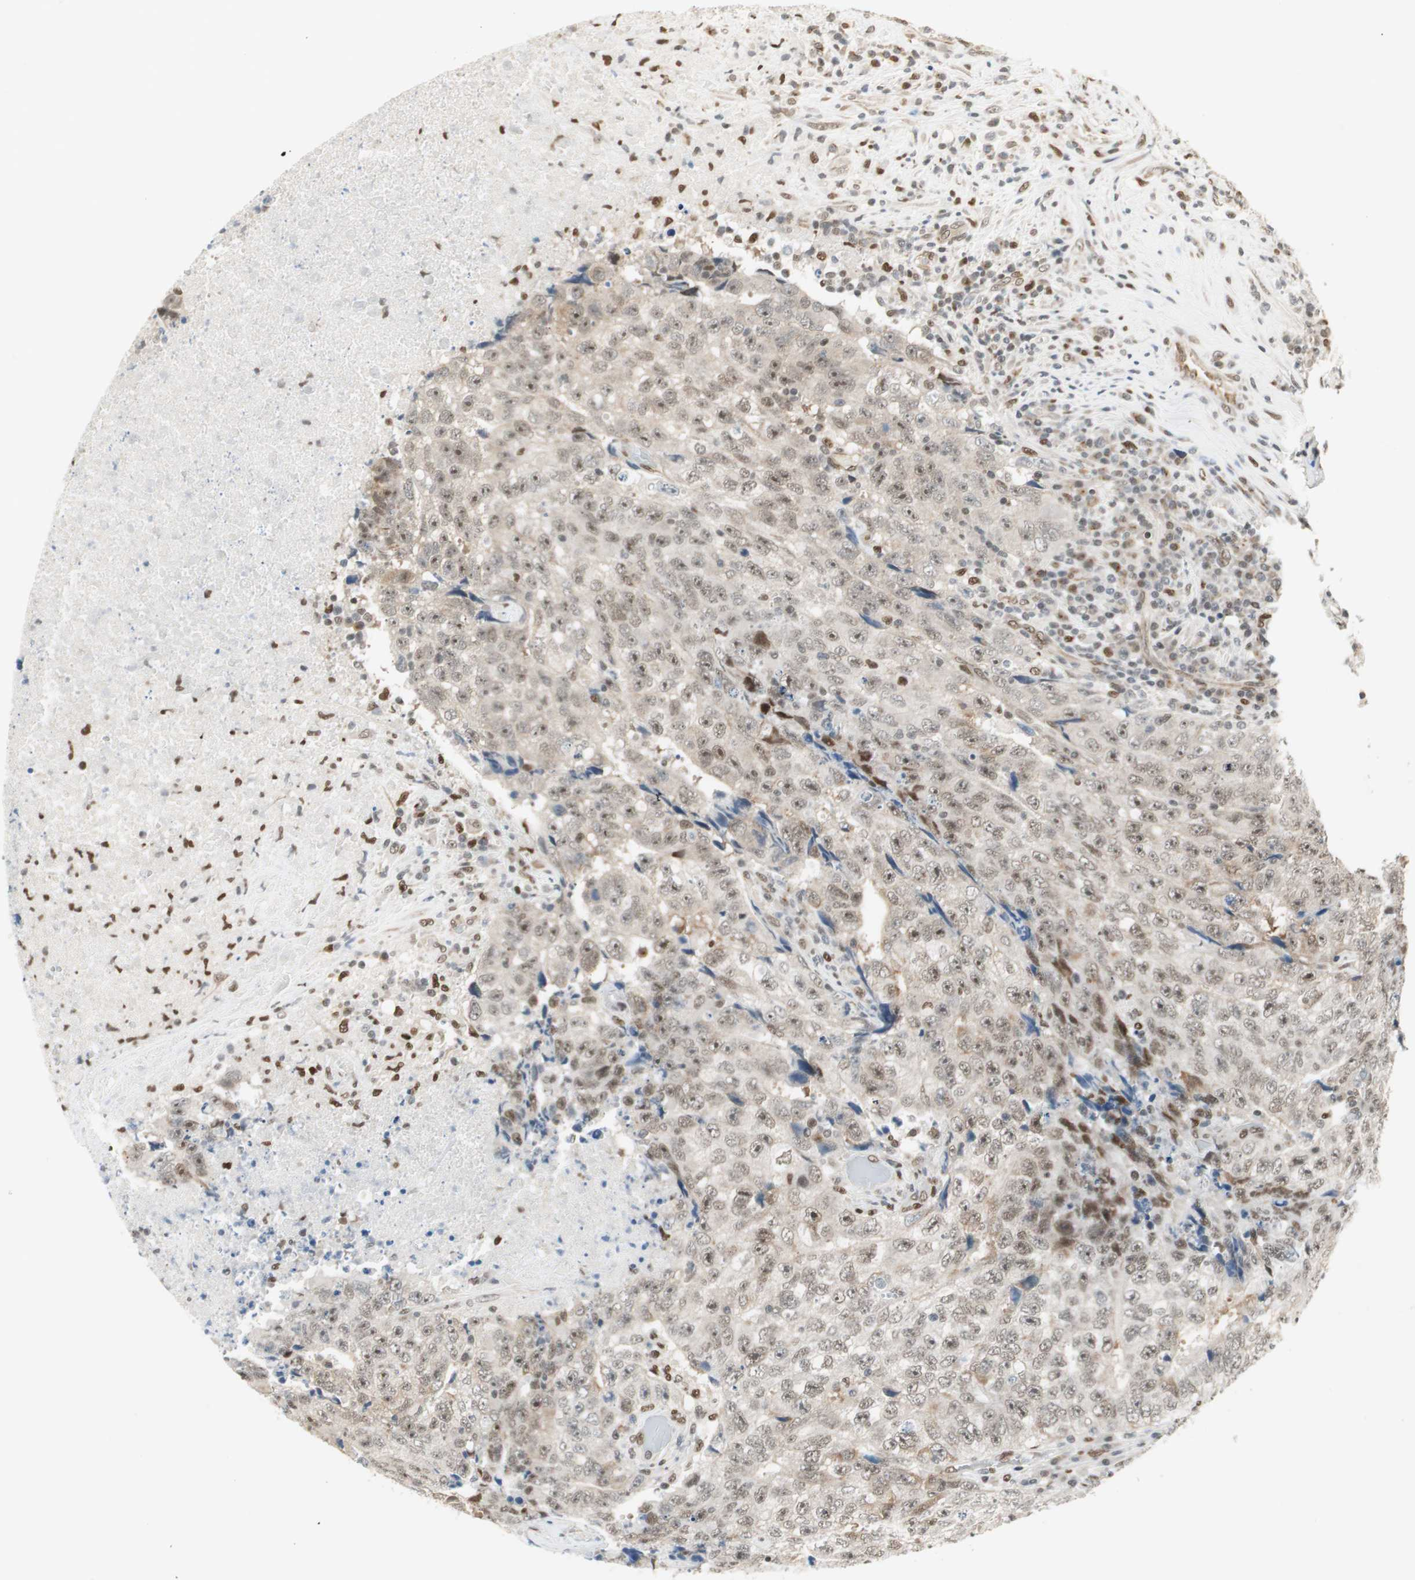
{"staining": {"intensity": "weak", "quantity": ">75%", "location": "cytoplasmic/membranous,nuclear"}, "tissue": "testis cancer", "cell_type": "Tumor cells", "image_type": "cancer", "snomed": [{"axis": "morphology", "description": "Necrosis, NOS"}, {"axis": "morphology", "description": "Carcinoma, Embryonal, NOS"}, {"axis": "topography", "description": "Testis"}], "caption": "An immunohistochemistry (IHC) histopathology image of neoplastic tissue is shown. Protein staining in brown highlights weak cytoplasmic/membranous and nuclear positivity in testis cancer within tumor cells. The staining is performed using DAB (3,3'-diaminobenzidine) brown chromogen to label protein expression. The nuclei are counter-stained blue using hematoxylin.", "gene": "ZBTB17", "patient": {"sex": "male", "age": 19}}